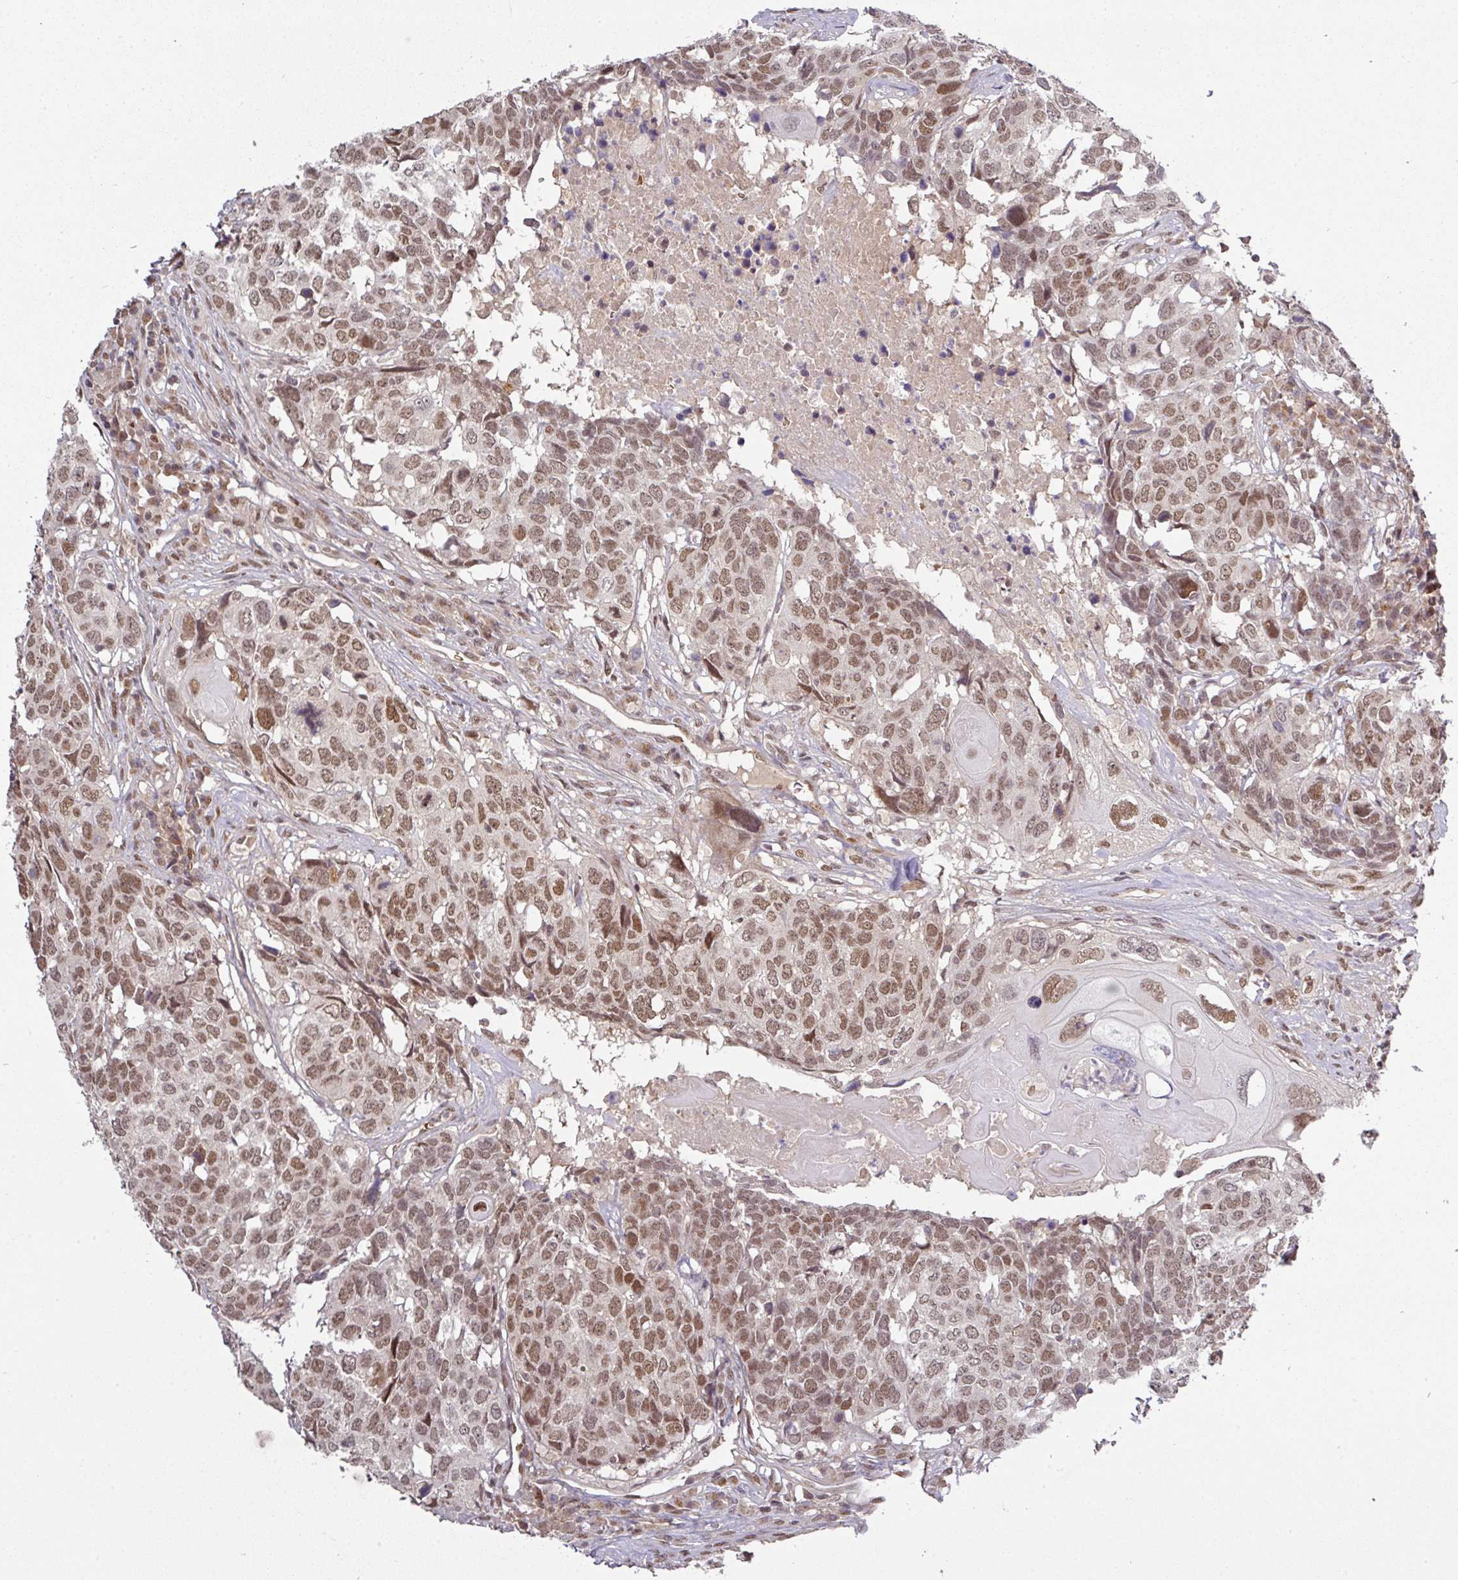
{"staining": {"intensity": "moderate", "quantity": ">75%", "location": "nuclear"}, "tissue": "head and neck cancer", "cell_type": "Tumor cells", "image_type": "cancer", "snomed": [{"axis": "morphology", "description": "Squamous cell carcinoma, NOS"}, {"axis": "topography", "description": "Head-Neck"}], "caption": "Moderate nuclear positivity for a protein is present in about >75% of tumor cells of squamous cell carcinoma (head and neck) using immunohistochemistry (IHC).", "gene": "CIC", "patient": {"sex": "male", "age": 66}}